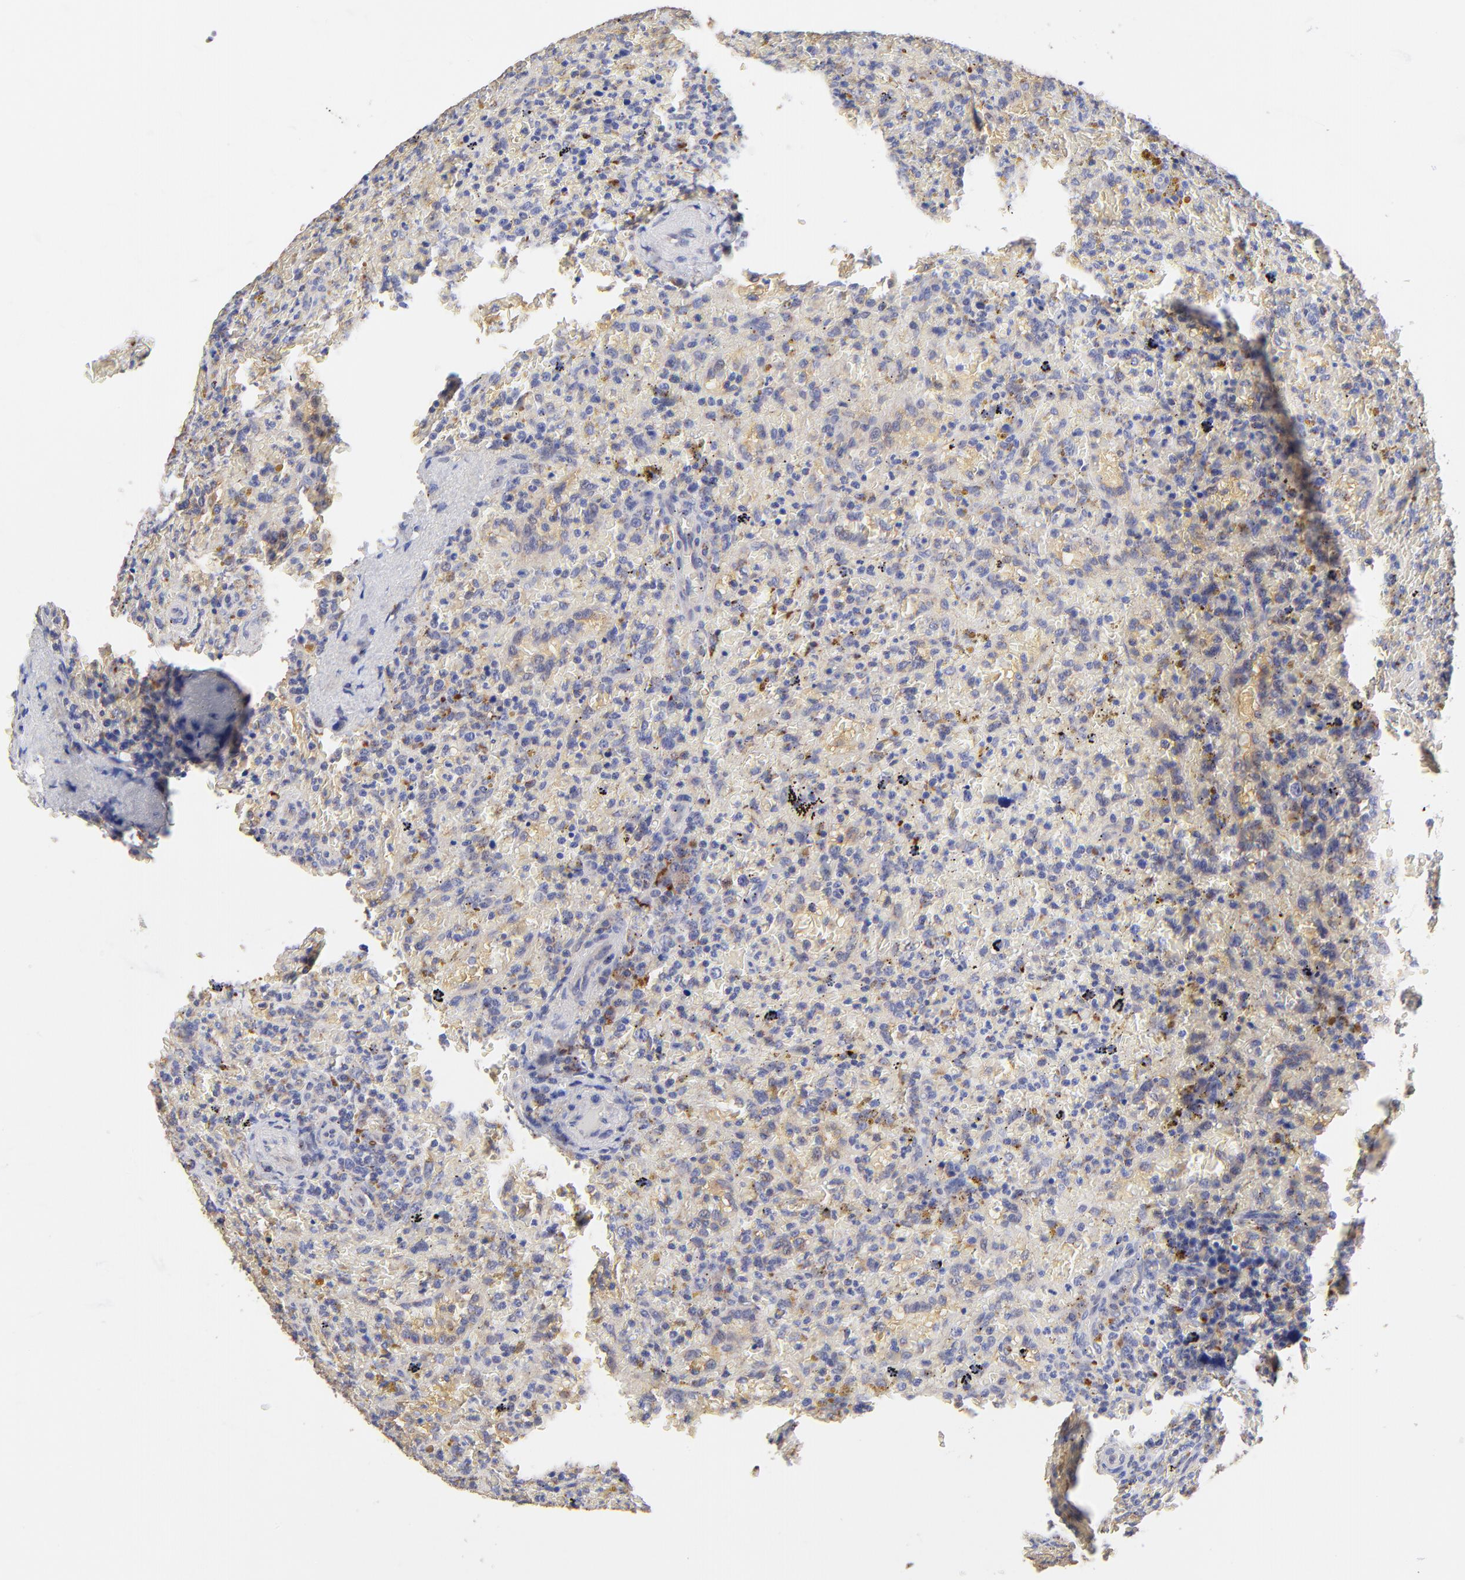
{"staining": {"intensity": "weak", "quantity": "<25%", "location": "cytoplasmic/membranous"}, "tissue": "lymphoma", "cell_type": "Tumor cells", "image_type": "cancer", "snomed": [{"axis": "morphology", "description": "Malignant lymphoma, non-Hodgkin's type, High grade"}, {"axis": "topography", "description": "Spleen"}, {"axis": "topography", "description": "Lymph node"}], "caption": "The image reveals no staining of tumor cells in malignant lymphoma, non-Hodgkin's type (high-grade). Nuclei are stained in blue.", "gene": "PDE4B", "patient": {"sex": "female", "age": 70}}